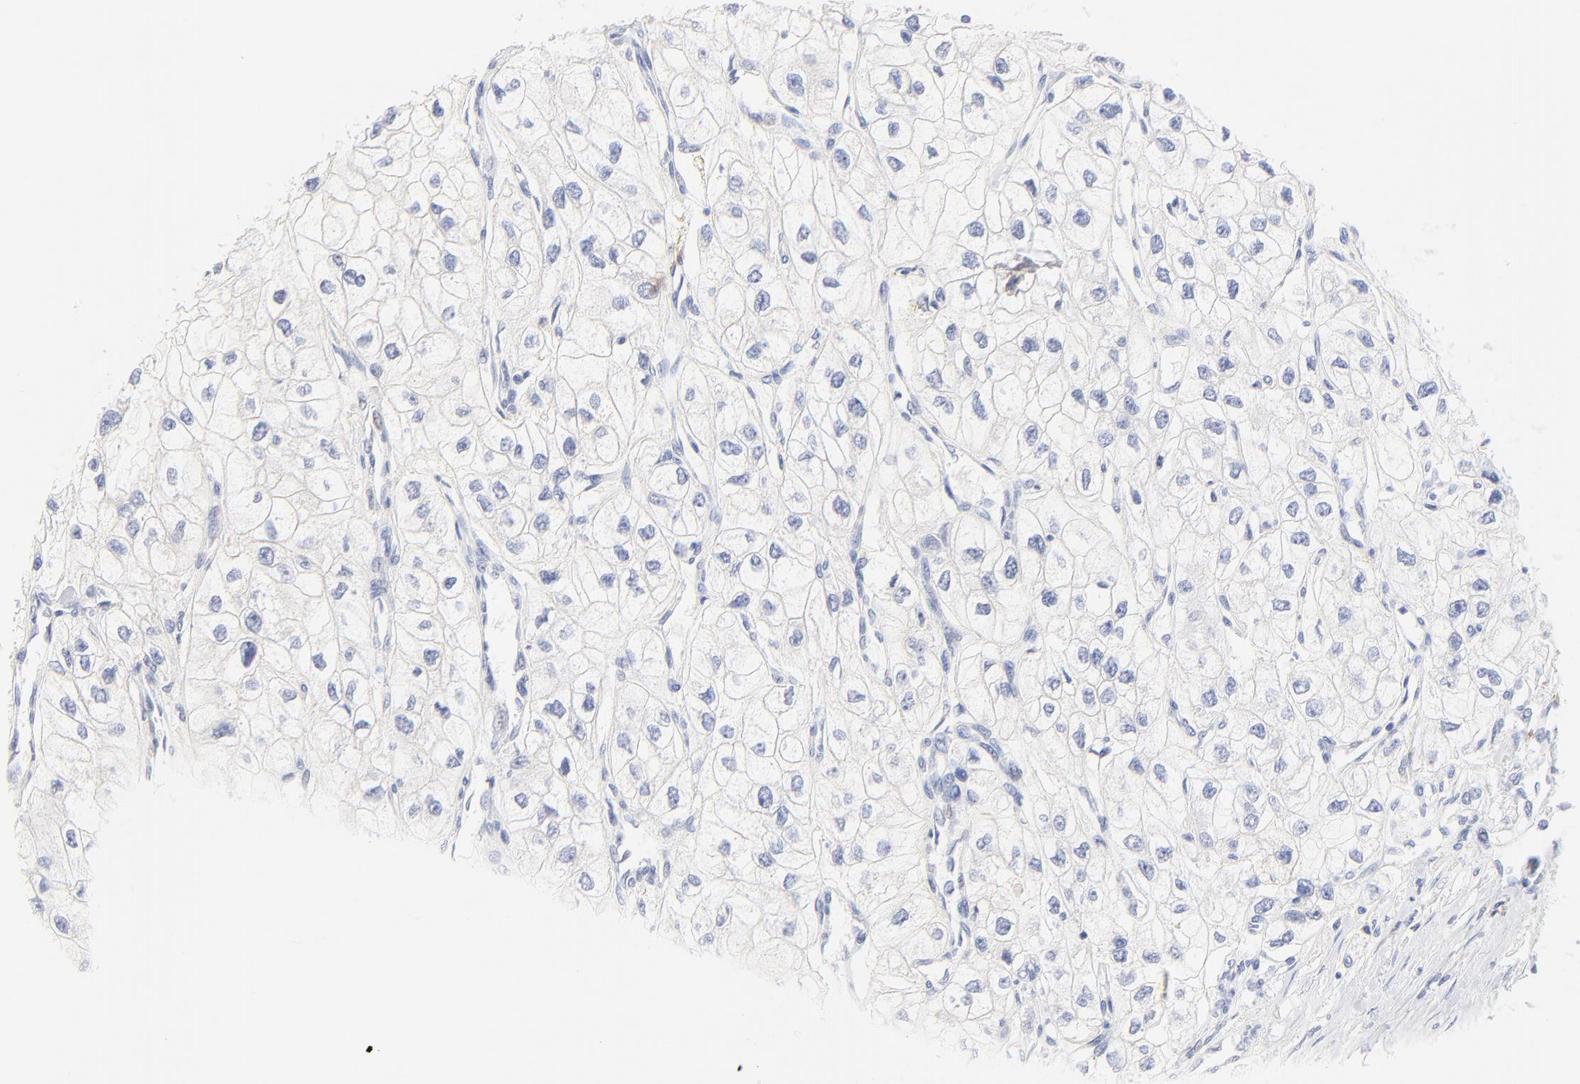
{"staining": {"intensity": "negative", "quantity": "none", "location": "none"}, "tissue": "renal cancer", "cell_type": "Tumor cells", "image_type": "cancer", "snomed": [{"axis": "morphology", "description": "Adenocarcinoma, NOS"}, {"axis": "topography", "description": "Kidney"}], "caption": "Protein analysis of renal cancer displays no significant positivity in tumor cells.", "gene": "SULT4A1", "patient": {"sex": "male", "age": 57}}